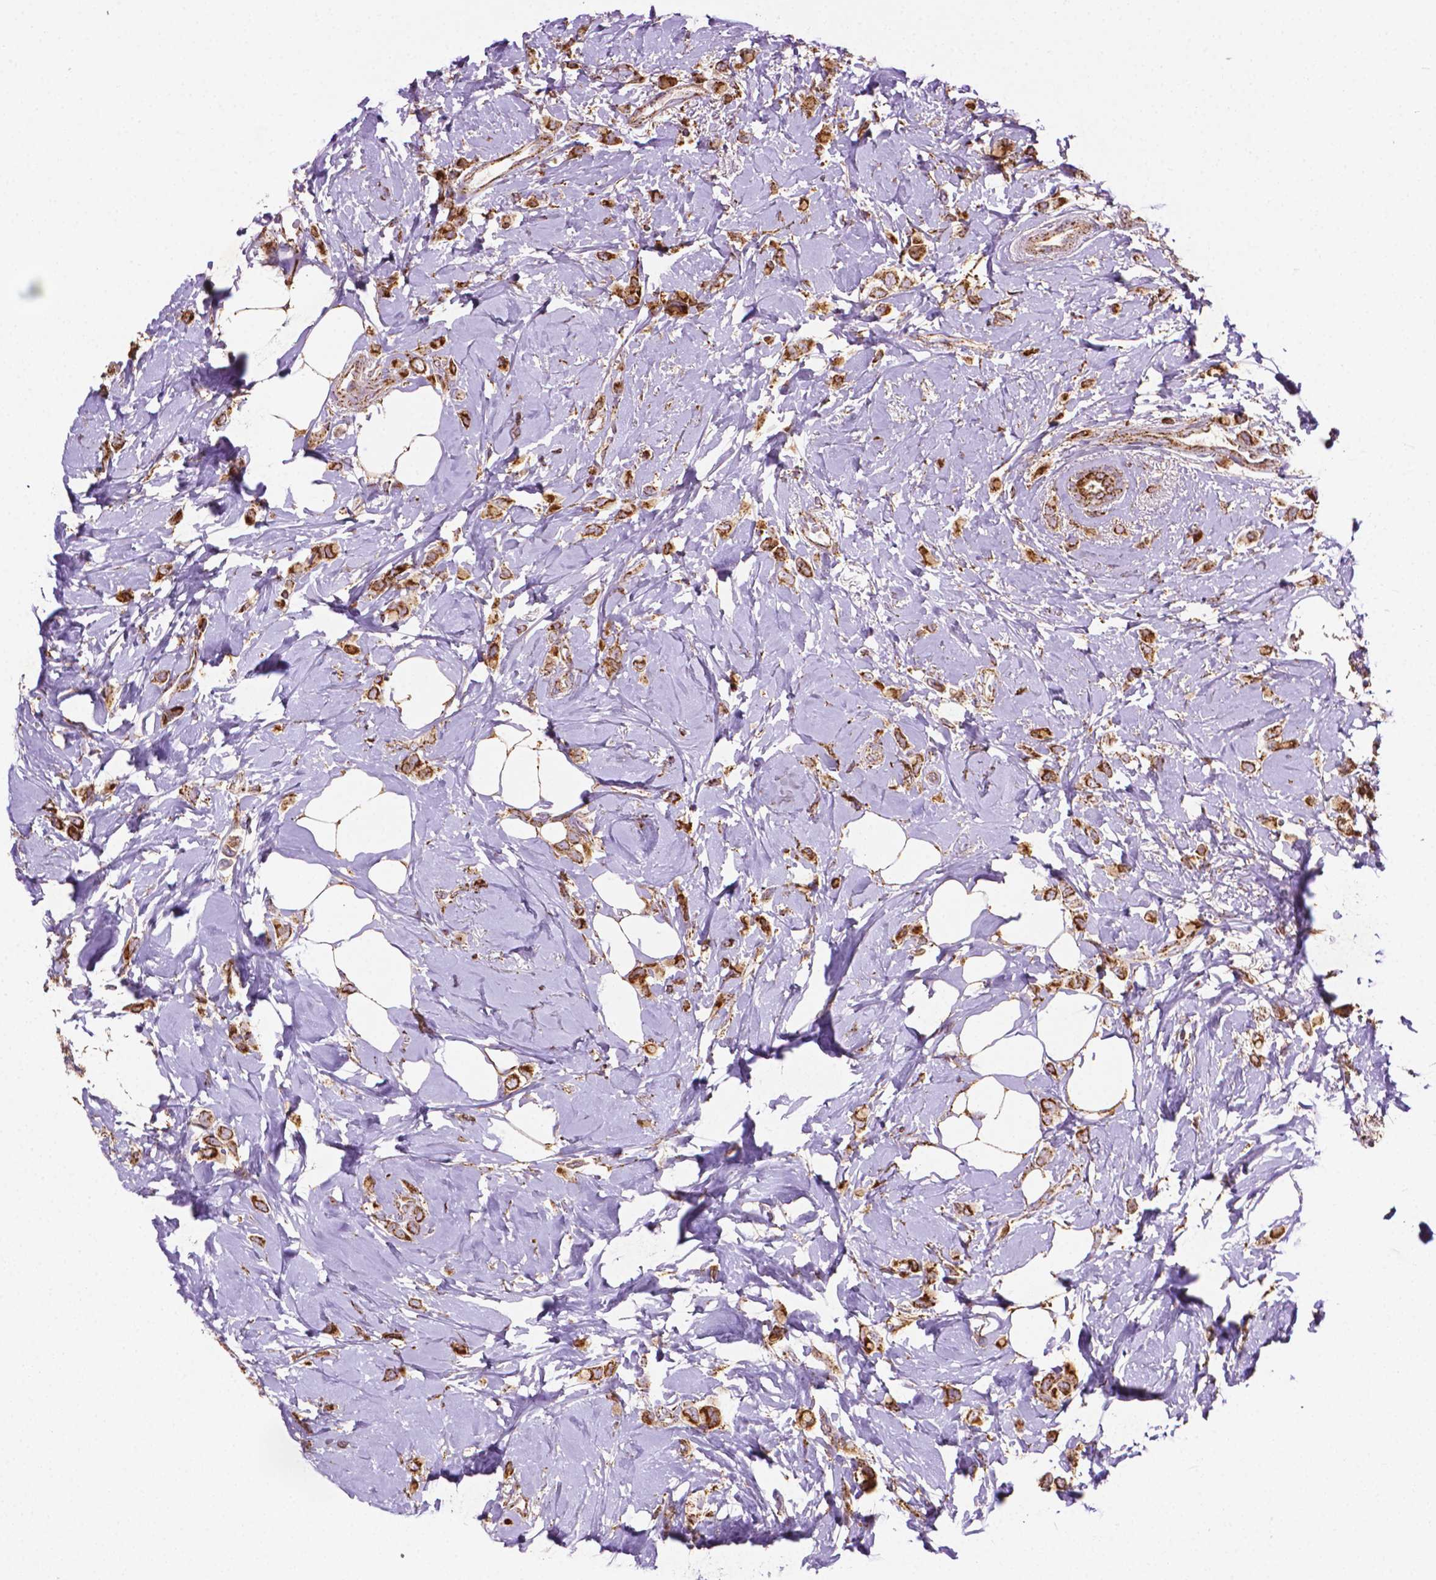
{"staining": {"intensity": "strong", "quantity": ">75%", "location": "cytoplasmic/membranous"}, "tissue": "breast cancer", "cell_type": "Tumor cells", "image_type": "cancer", "snomed": [{"axis": "morphology", "description": "Lobular carcinoma"}, {"axis": "topography", "description": "Breast"}], "caption": "This is an image of immunohistochemistry (IHC) staining of breast cancer (lobular carcinoma), which shows strong expression in the cytoplasmic/membranous of tumor cells.", "gene": "ILVBL", "patient": {"sex": "female", "age": 66}}